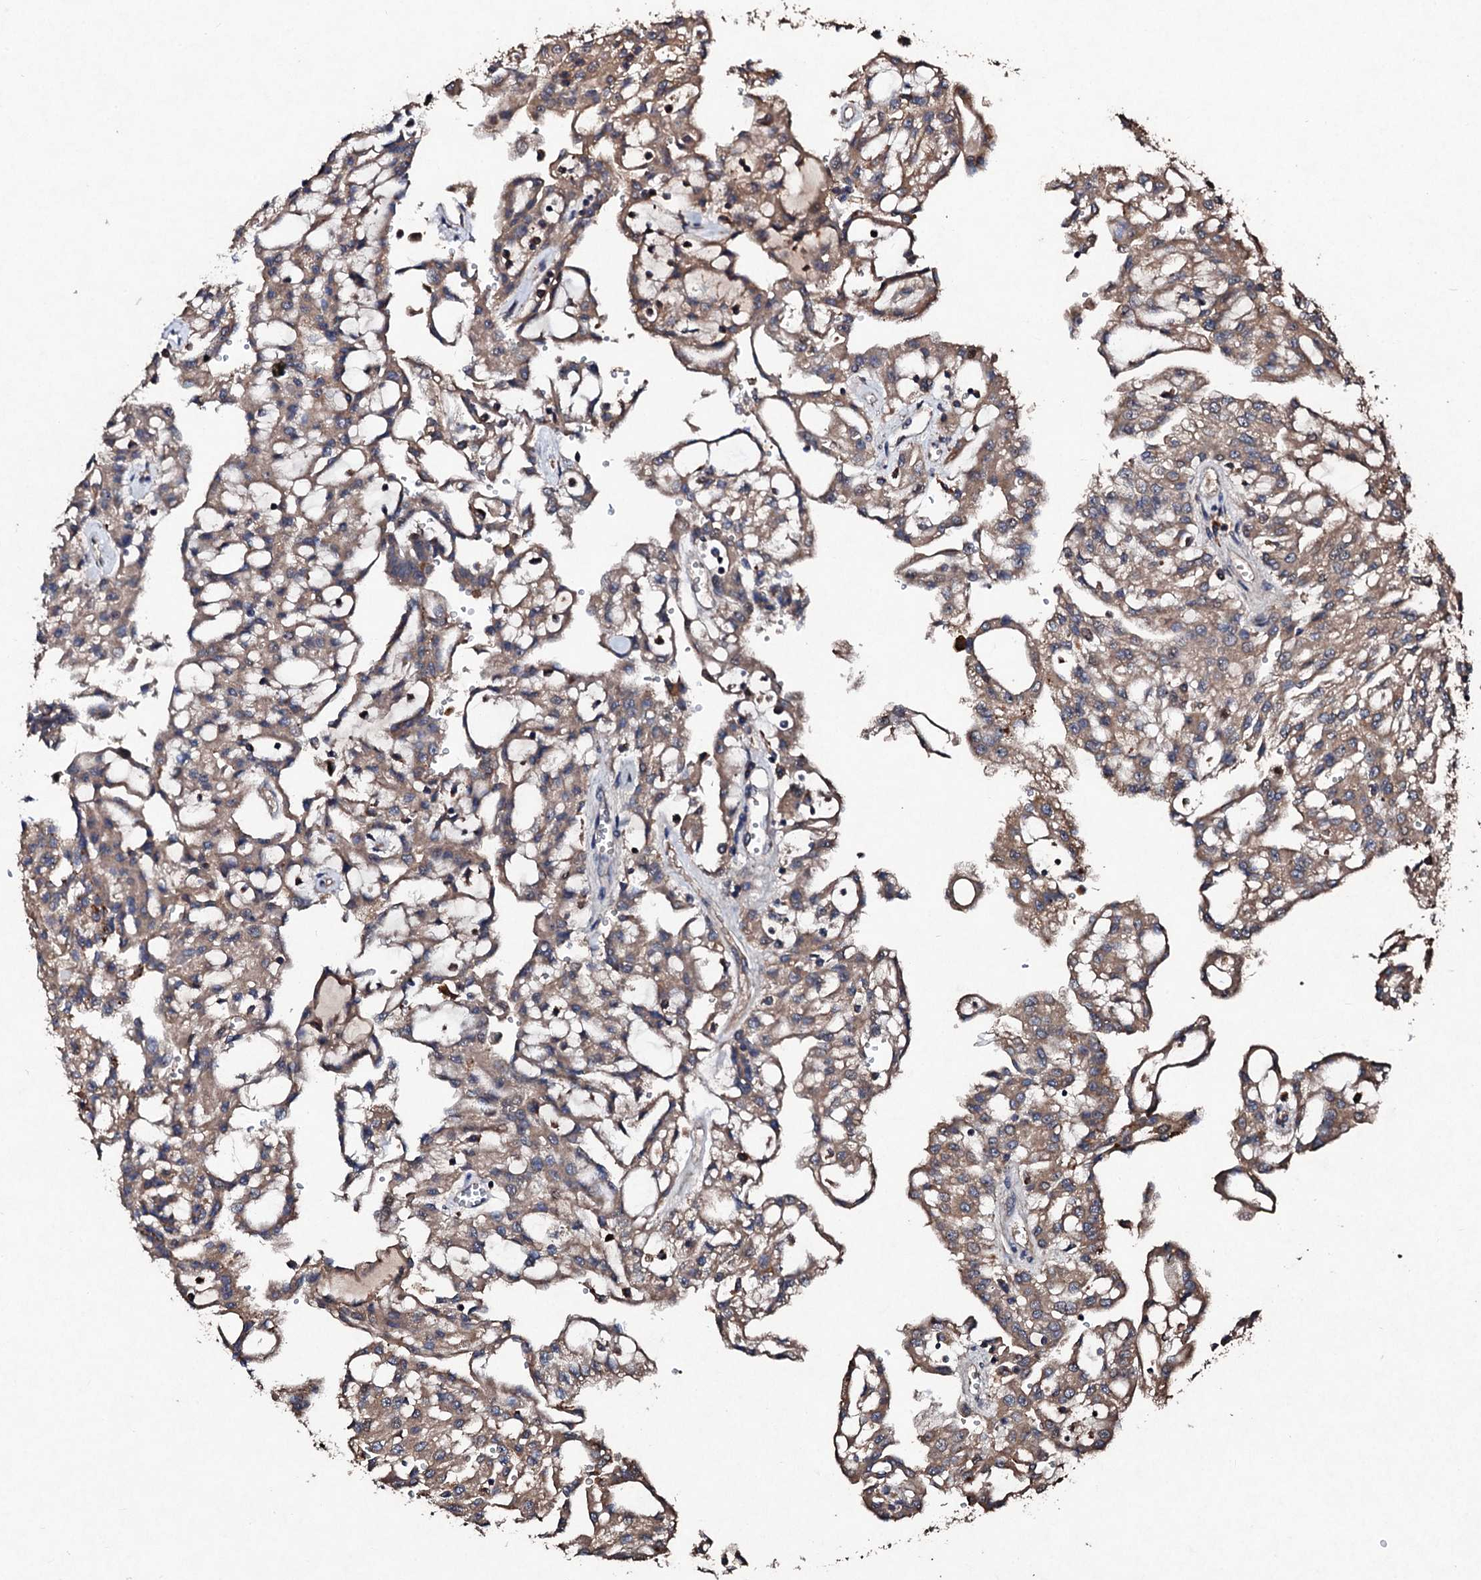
{"staining": {"intensity": "moderate", "quantity": ">75%", "location": "cytoplasmic/membranous"}, "tissue": "renal cancer", "cell_type": "Tumor cells", "image_type": "cancer", "snomed": [{"axis": "morphology", "description": "Adenocarcinoma, NOS"}, {"axis": "topography", "description": "Kidney"}], "caption": "Immunohistochemical staining of human renal adenocarcinoma demonstrates medium levels of moderate cytoplasmic/membranous staining in approximately >75% of tumor cells. The protein of interest is stained brown, and the nuclei are stained in blue (DAB (3,3'-diaminobenzidine) IHC with brightfield microscopy, high magnification).", "gene": "KERA", "patient": {"sex": "male", "age": 63}}